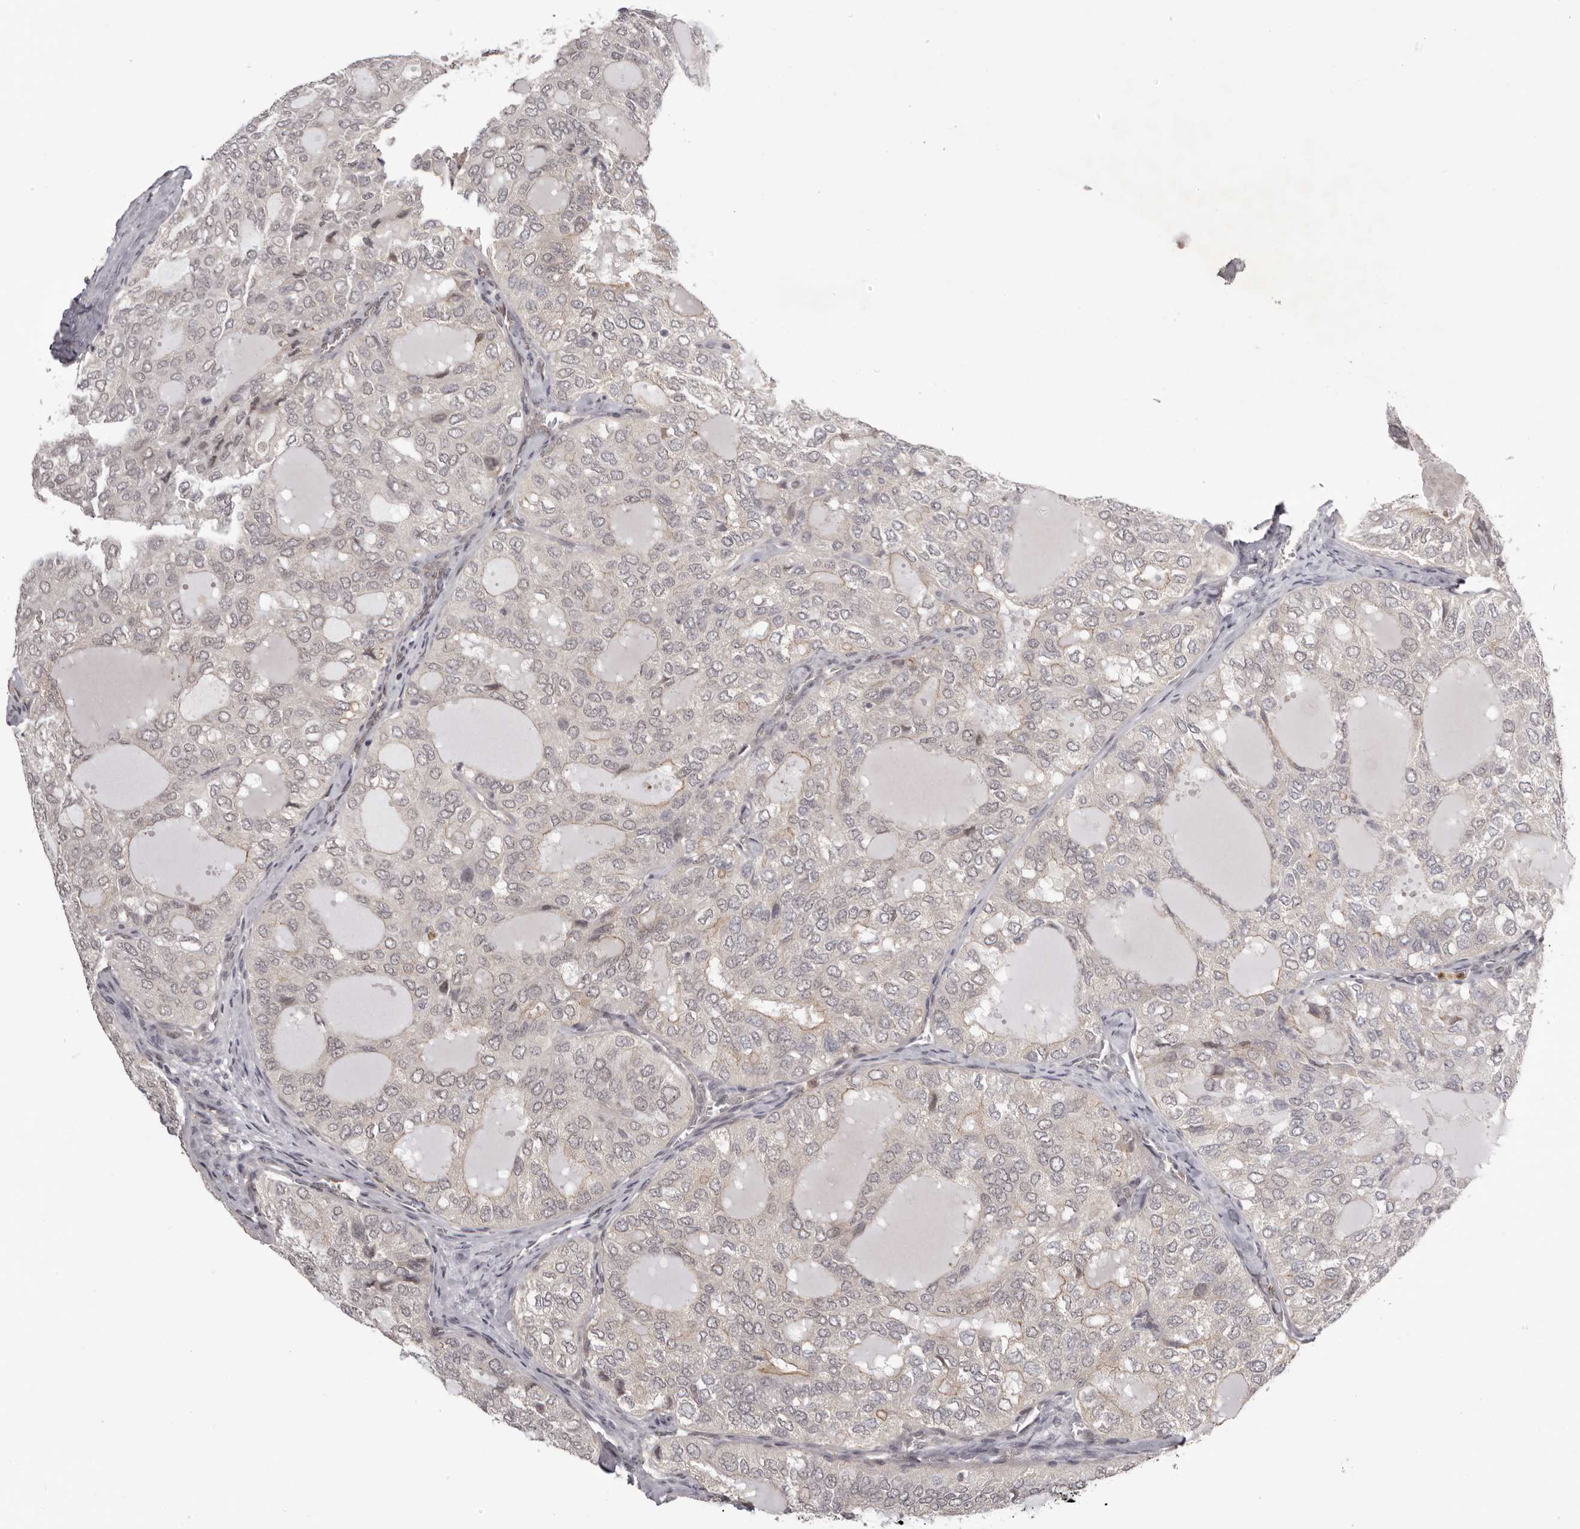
{"staining": {"intensity": "negative", "quantity": "none", "location": "none"}, "tissue": "thyroid cancer", "cell_type": "Tumor cells", "image_type": "cancer", "snomed": [{"axis": "morphology", "description": "Follicular adenoma carcinoma, NOS"}, {"axis": "topography", "description": "Thyroid gland"}], "caption": "Thyroid follicular adenoma carcinoma was stained to show a protein in brown. There is no significant expression in tumor cells. (DAB (3,3'-diaminobenzidine) IHC visualized using brightfield microscopy, high magnification).", "gene": "RNF2", "patient": {"sex": "male", "age": 75}}